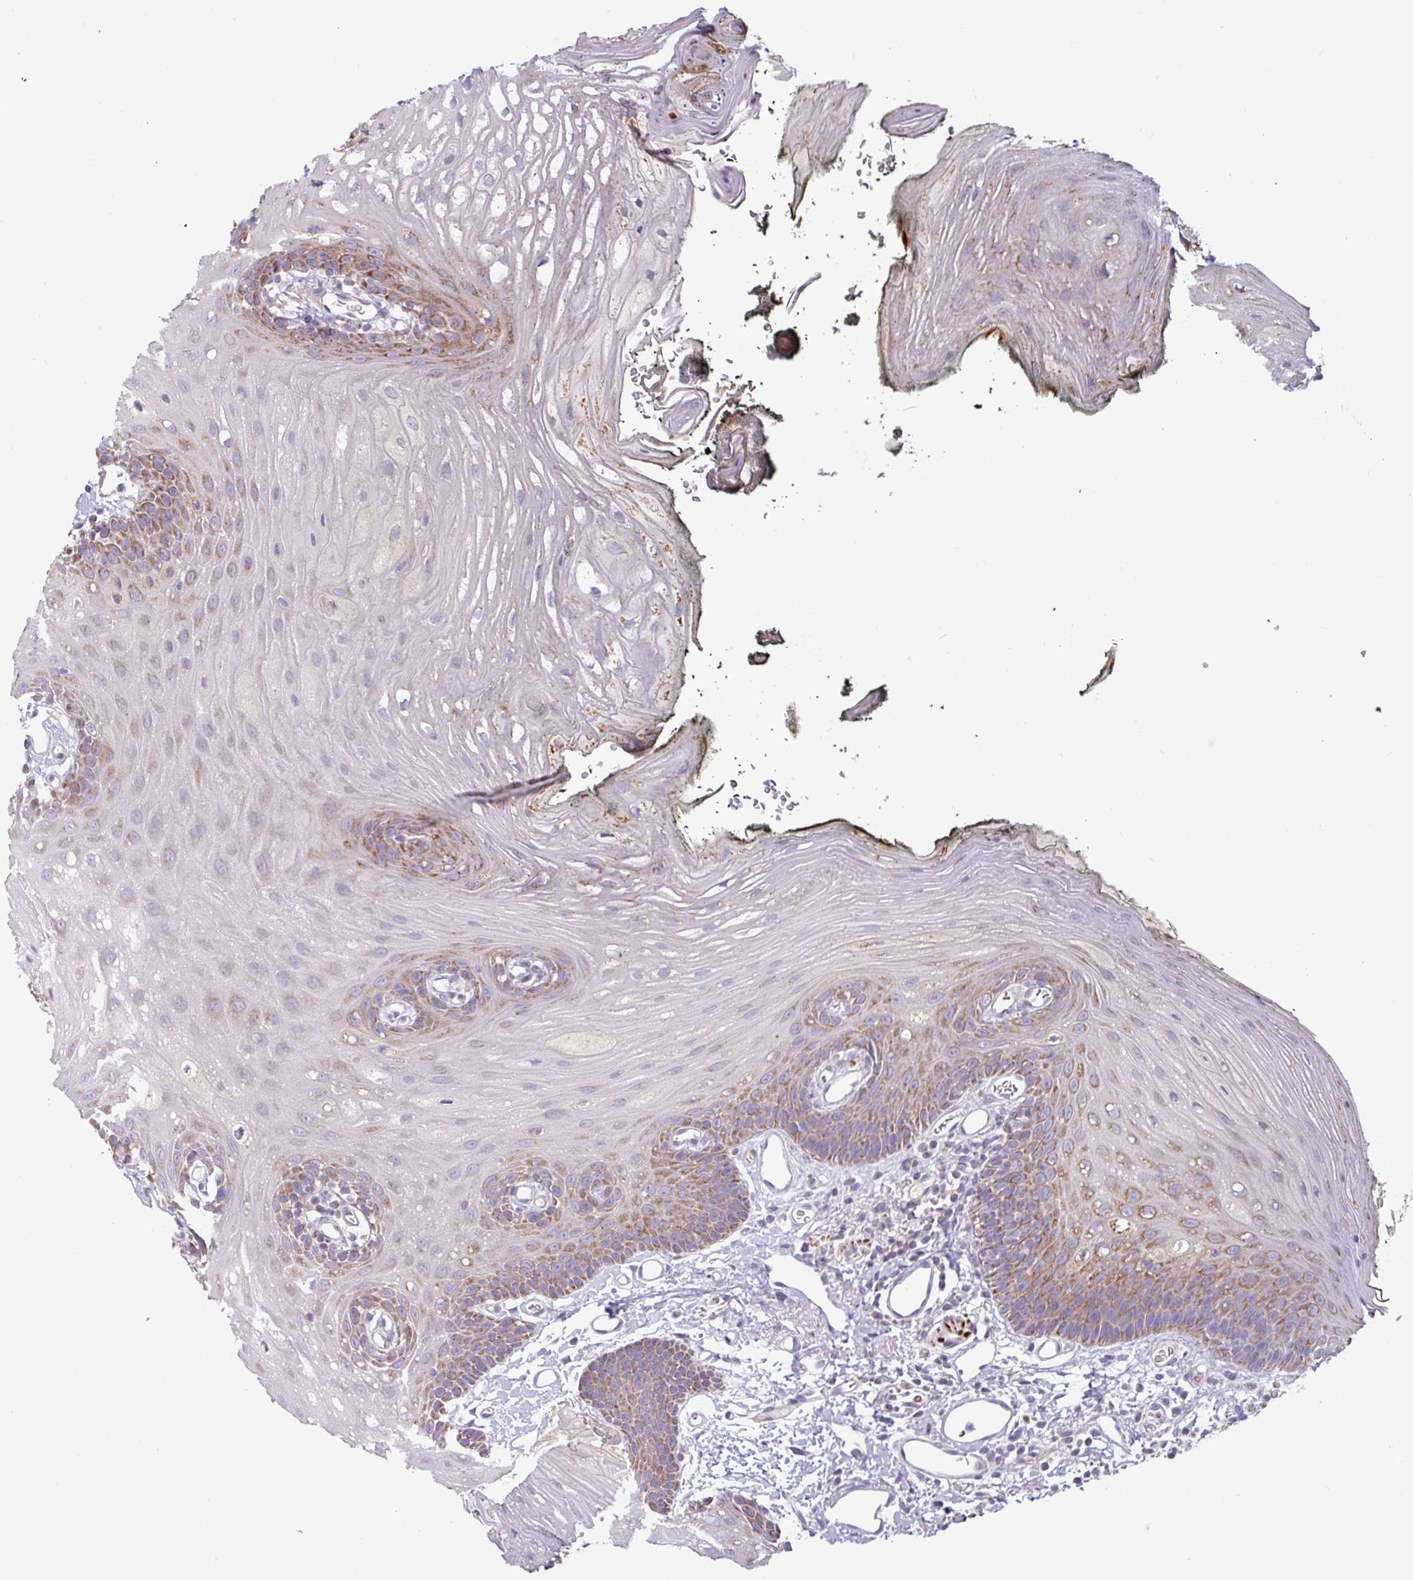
{"staining": {"intensity": "moderate", "quantity": "25%-75%", "location": "cytoplasmic/membranous"}, "tissue": "oral mucosa", "cell_type": "Squamous epithelial cells", "image_type": "normal", "snomed": [{"axis": "morphology", "description": "Normal tissue, NOS"}, {"axis": "morphology", "description": "Squamous cell carcinoma, NOS"}, {"axis": "topography", "description": "Oral tissue"}, {"axis": "topography", "description": "Head-Neck"}], "caption": "Moderate cytoplasmic/membranous protein expression is seen in about 25%-75% of squamous epithelial cells in oral mucosa. The staining was performed using DAB (3,3'-diaminobenzidine) to visualize the protein expression in brown, while the nuclei were stained in blue with hematoxylin (Magnification: 20x).", "gene": "CAMK1", "patient": {"sex": "female", "age": 81}}